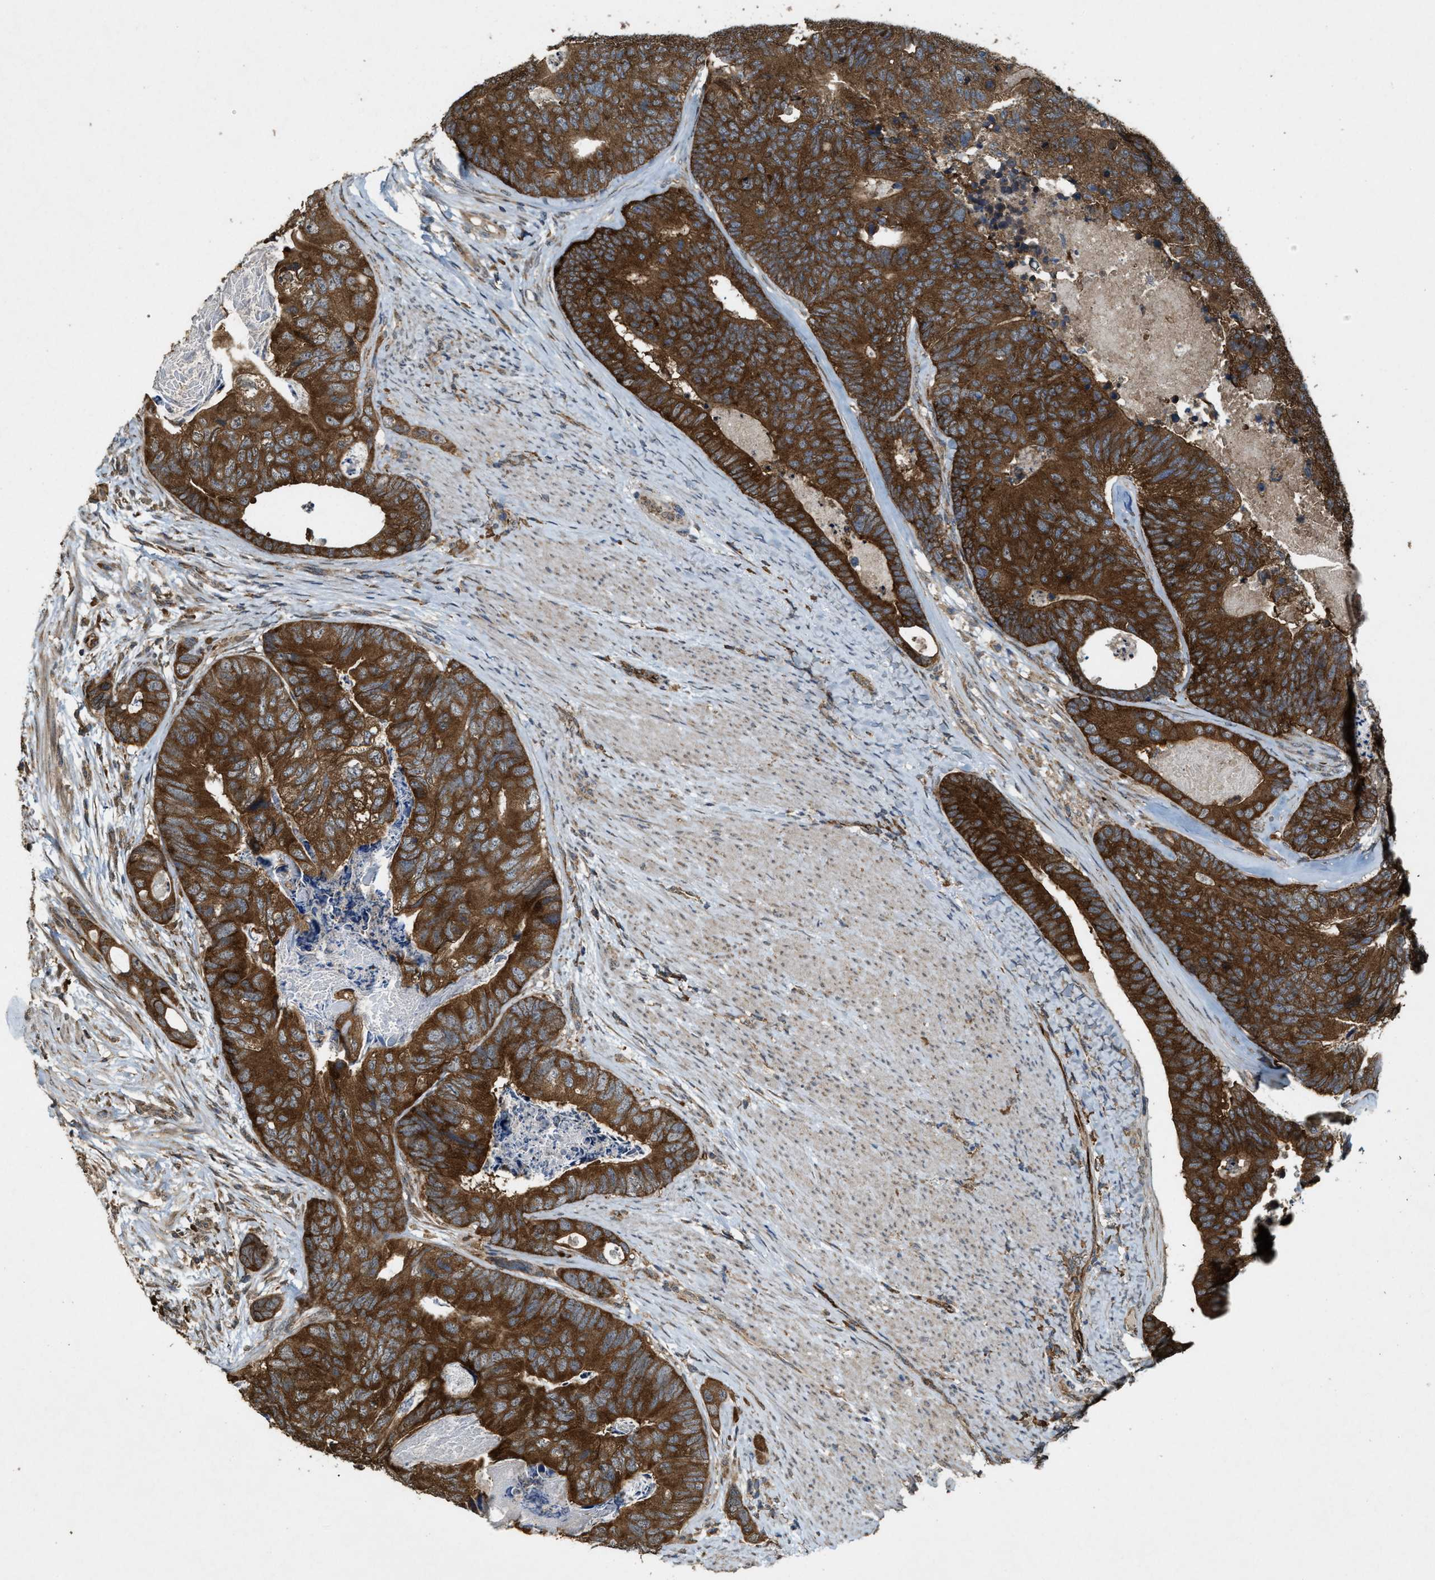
{"staining": {"intensity": "strong", "quantity": ">75%", "location": "cytoplasmic/membranous"}, "tissue": "colorectal cancer", "cell_type": "Tumor cells", "image_type": "cancer", "snomed": [{"axis": "morphology", "description": "Adenocarcinoma, NOS"}, {"axis": "topography", "description": "Colon"}], "caption": "Protein staining demonstrates strong cytoplasmic/membranous expression in about >75% of tumor cells in colorectal cancer (adenocarcinoma). (brown staining indicates protein expression, while blue staining denotes nuclei).", "gene": "ARHGEF5", "patient": {"sex": "female", "age": 67}}